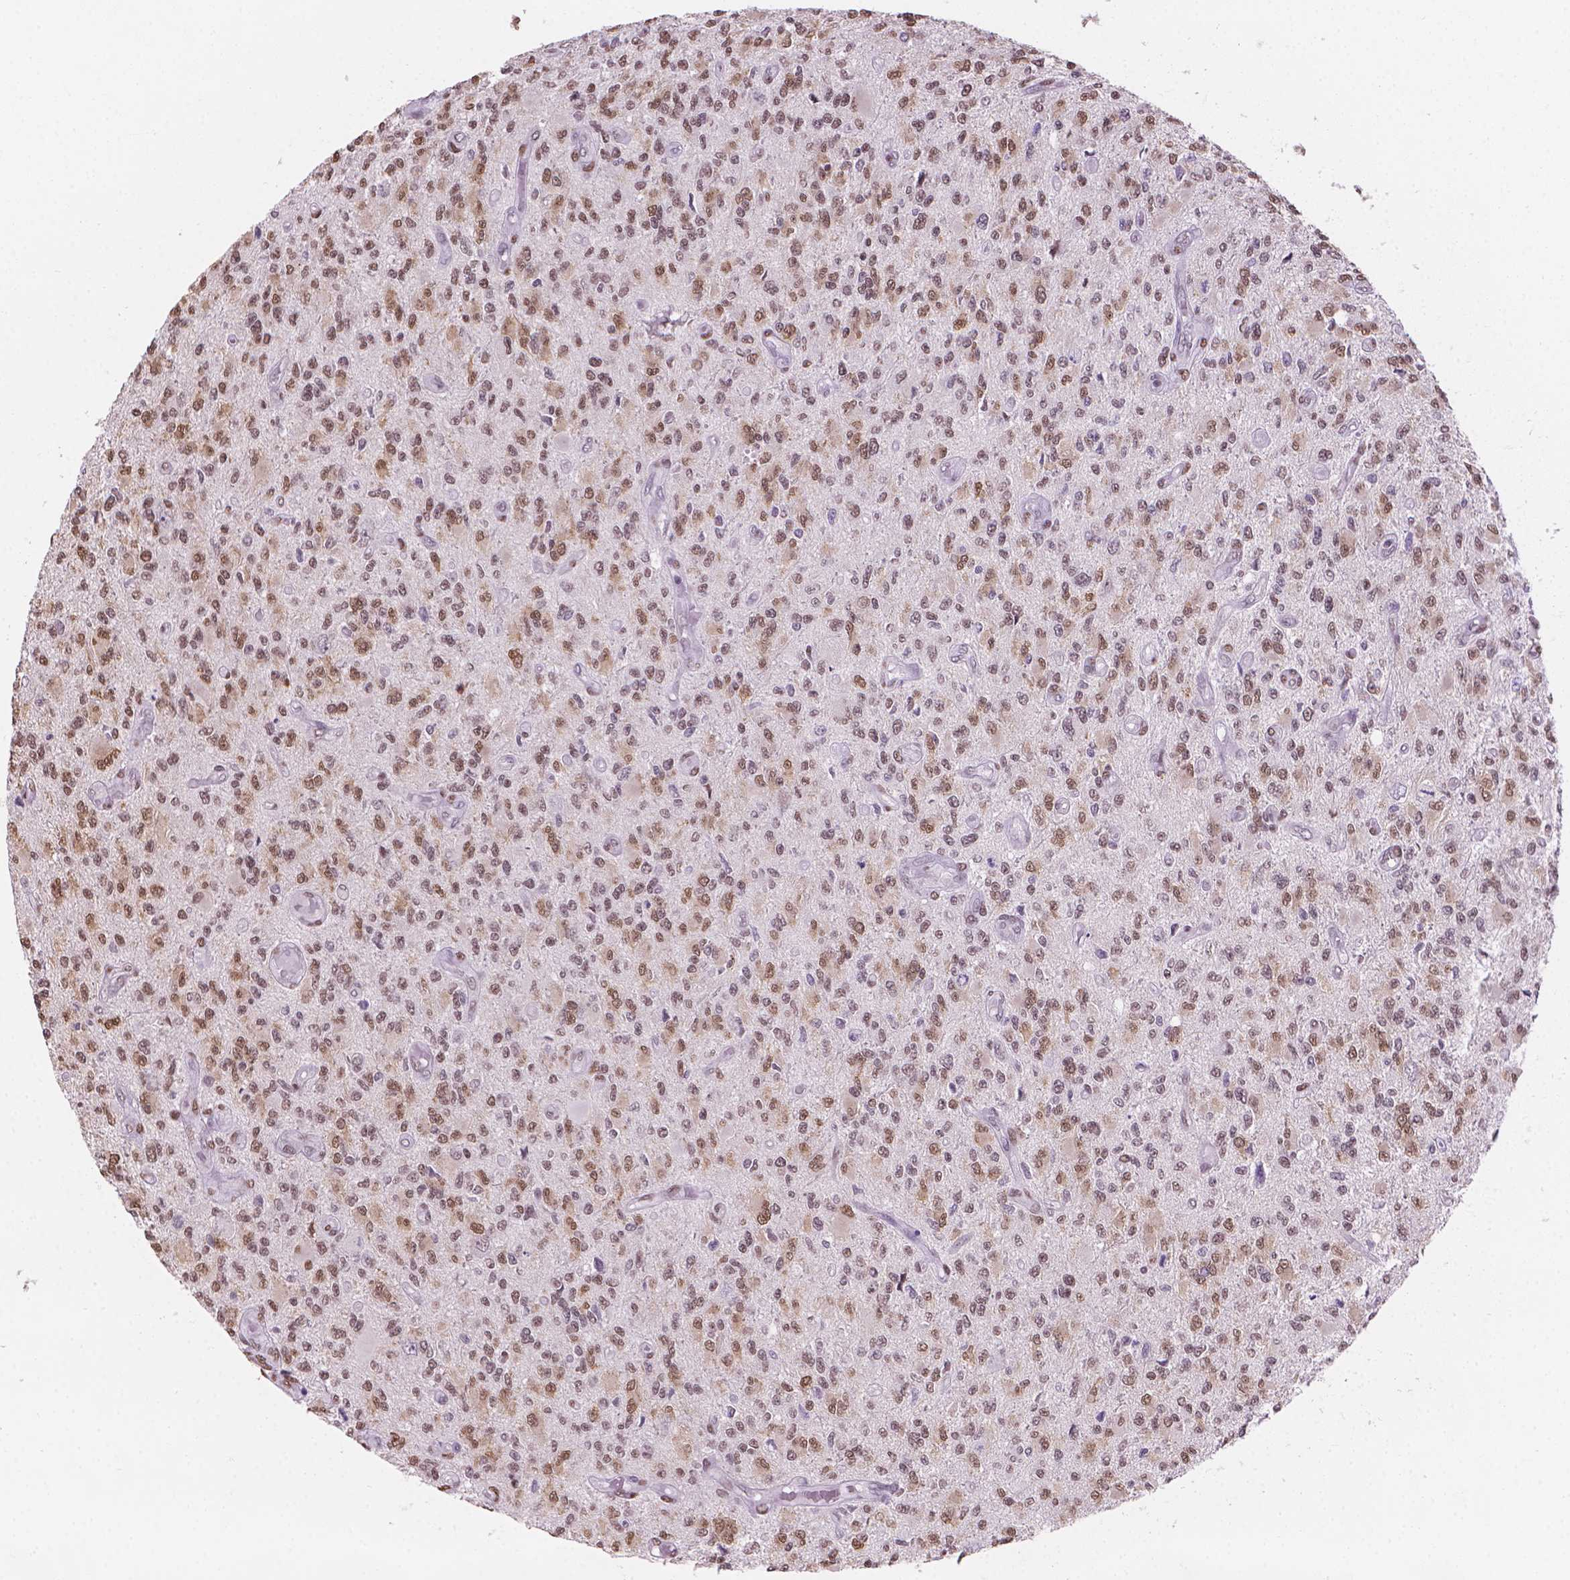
{"staining": {"intensity": "moderate", "quantity": ">75%", "location": "nuclear"}, "tissue": "glioma", "cell_type": "Tumor cells", "image_type": "cancer", "snomed": [{"axis": "morphology", "description": "Glioma, malignant, High grade"}, {"axis": "topography", "description": "Brain"}], "caption": "Glioma stained with DAB (3,3'-diaminobenzidine) immunohistochemistry (IHC) exhibits medium levels of moderate nuclear staining in approximately >75% of tumor cells. Nuclei are stained in blue.", "gene": "PIAS2", "patient": {"sex": "female", "age": 63}}